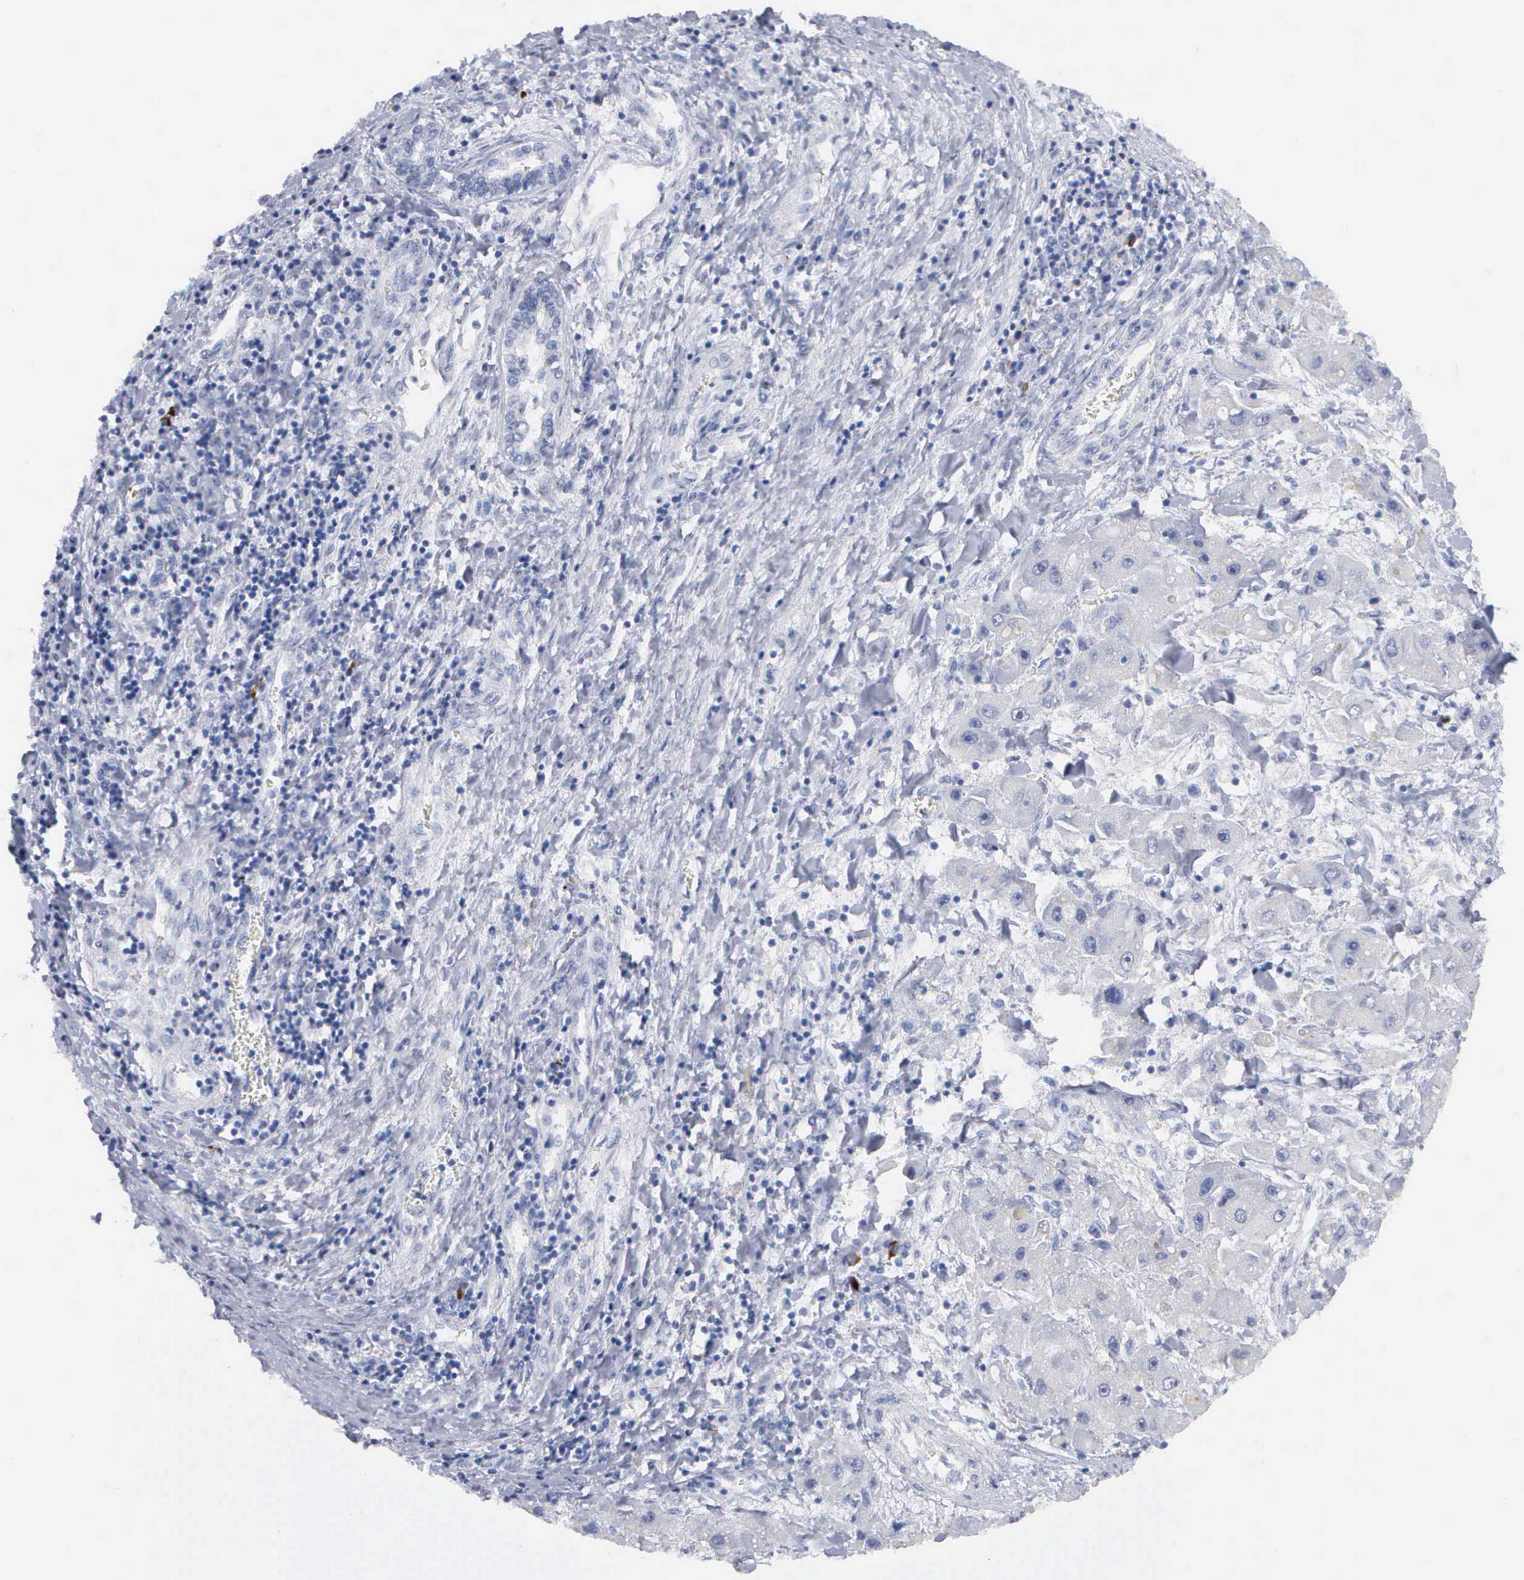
{"staining": {"intensity": "negative", "quantity": "none", "location": "none"}, "tissue": "liver cancer", "cell_type": "Tumor cells", "image_type": "cancer", "snomed": [{"axis": "morphology", "description": "Carcinoma, Hepatocellular, NOS"}, {"axis": "topography", "description": "Liver"}], "caption": "Immunohistochemistry image of human liver cancer stained for a protein (brown), which displays no expression in tumor cells.", "gene": "ASPHD2", "patient": {"sex": "male", "age": 24}}